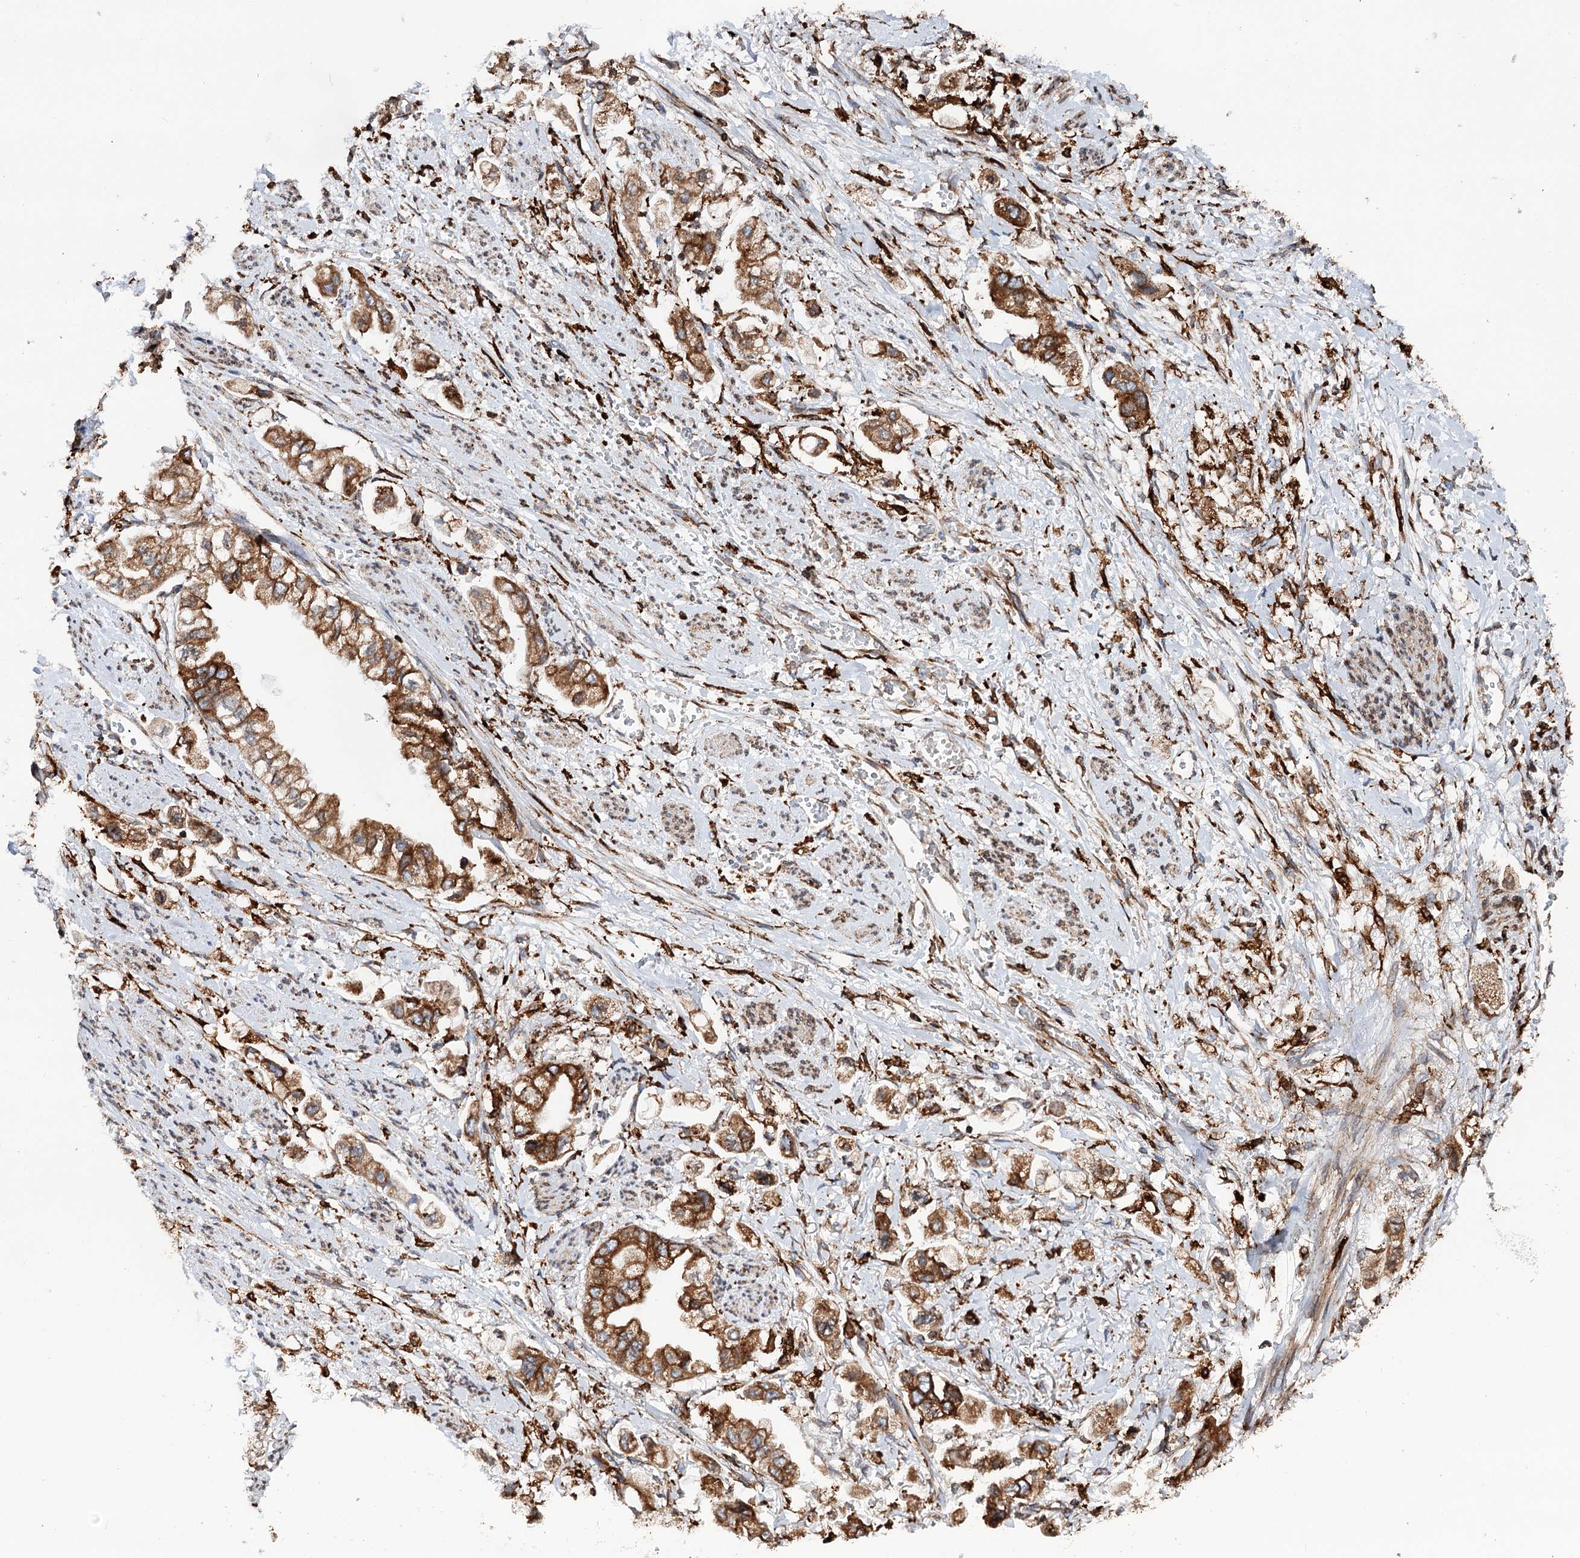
{"staining": {"intensity": "moderate", "quantity": ">75%", "location": "cytoplasmic/membranous"}, "tissue": "stomach cancer", "cell_type": "Tumor cells", "image_type": "cancer", "snomed": [{"axis": "morphology", "description": "Adenocarcinoma, NOS"}, {"axis": "topography", "description": "Stomach"}], "caption": "A micrograph of human stomach adenocarcinoma stained for a protein shows moderate cytoplasmic/membranous brown staining in tumor cells.", "gene": "ERP29", "patient": {"sex": "male", "age": 62}}